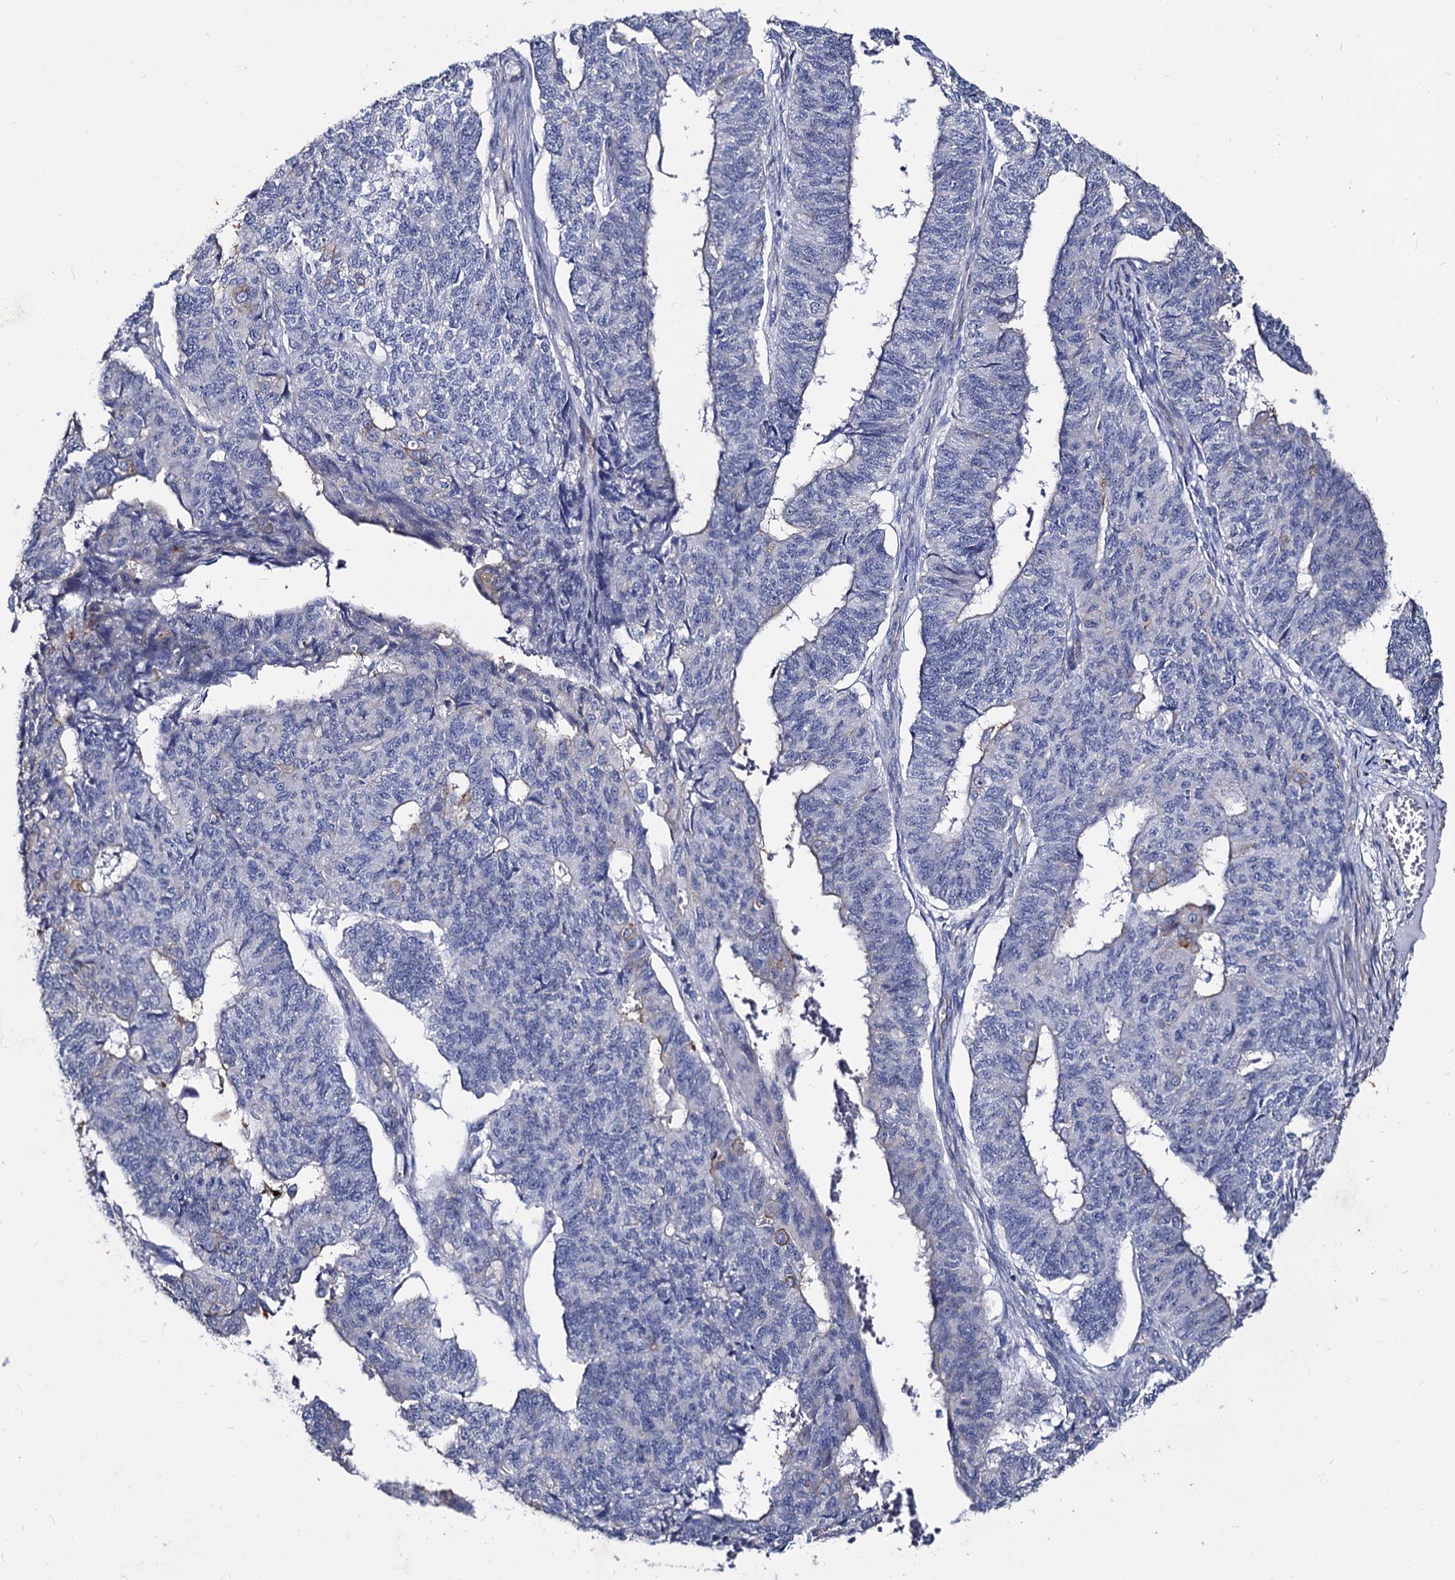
{"staining": {"intensity": "negative", "quantity": "none", "location": "none"}, "tissue": "endometrial cancer", "cell_type": "Tumor cells", "image_type": "cancer", "snomed": [{"axis": "morphology", "description": "Adenocarcinoma, NOS"}, {"axis": "topography", "description": "Endometrium"}], "caption": "DAB immunohistochemical staining of endometrial cancer (adenocarcinoma) exhibits no significant staining in tumor cells. The staining was performed using DAB (3,3'-diaminobenzidine) to visualize the protein expression in brown, while the nuclei were stained in blue with hematoxylin (Magnification: 20x).", "gene": "CBFB", "patient": {"sex": "female", "age": 32}}